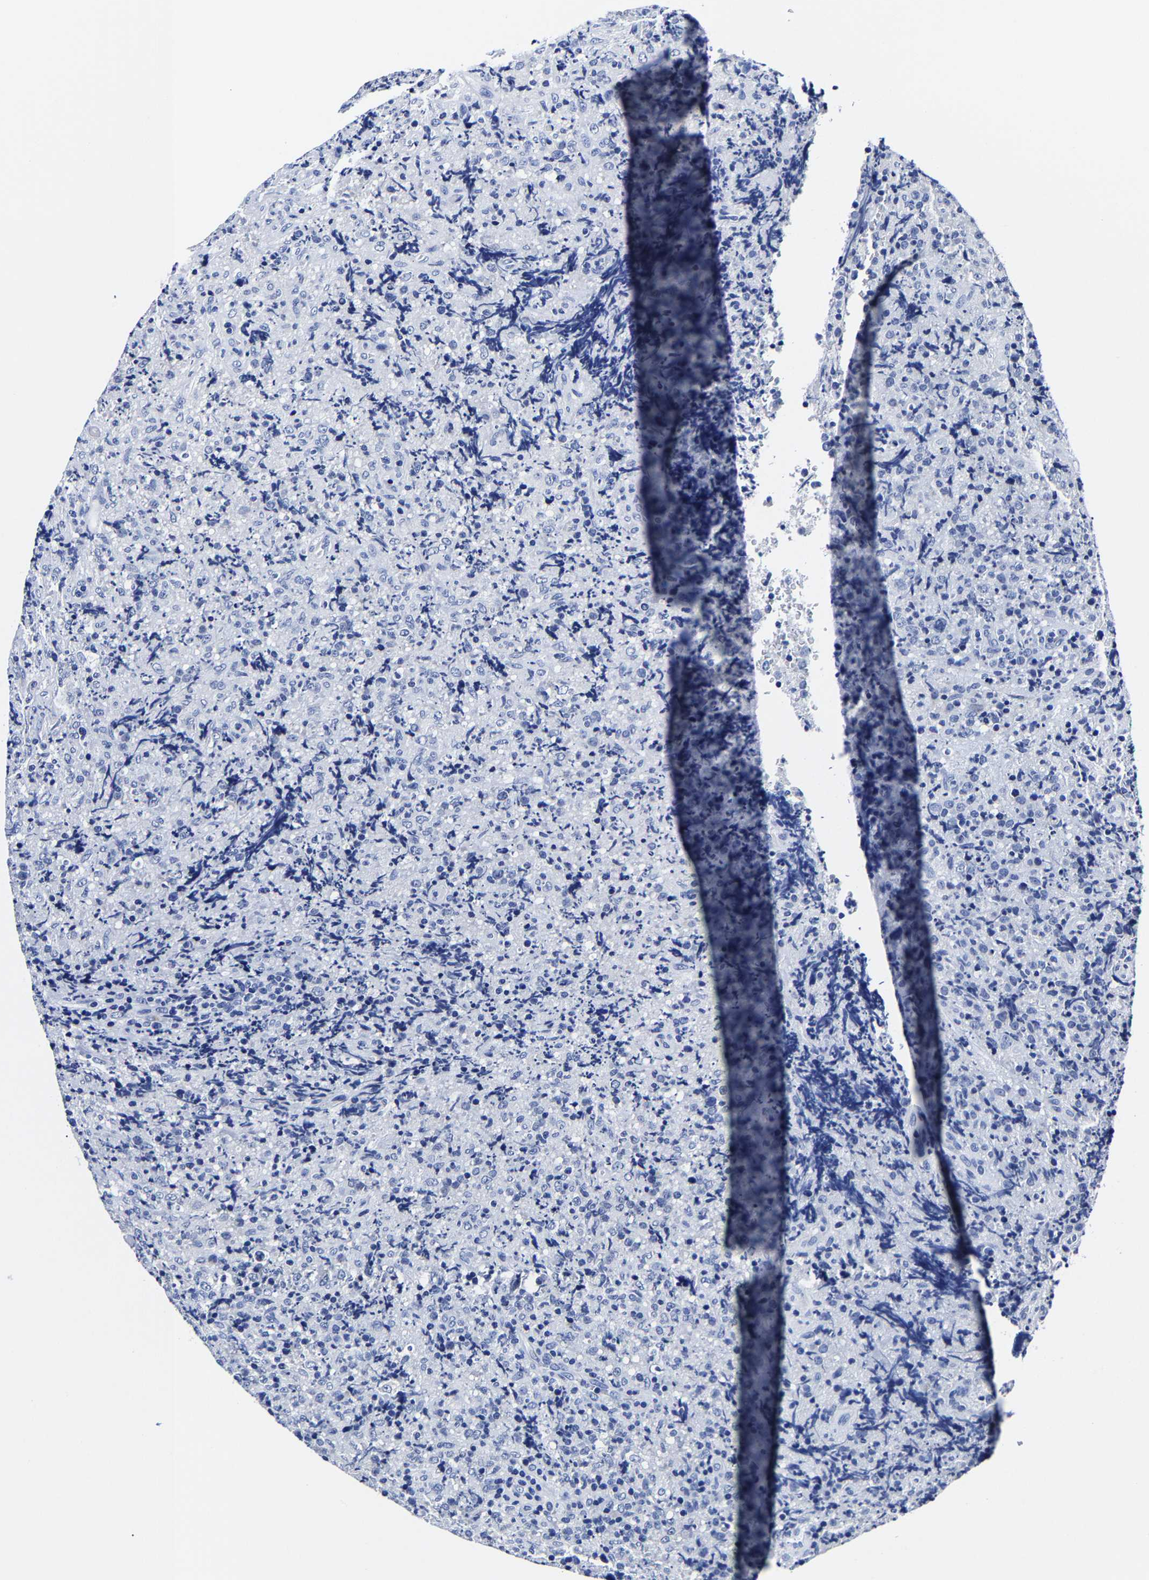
{"staining": {"intensity": "negative", "quantity": "none", "location": "none"}, "tissue": "lymphoma", "cell_type": "Tumor cells", "image_type": "cancer", "snomed": [{"axis": "morphology", "description": "Malignant lymphoma, non-Hodgkin's type, High grade"}, {"axis": "topography", "description": "Tonsil"}], "caption": "This is a photomicrograph of immunohistochemistry staining of malignant lymphoma, non-Hodgkin's type (high-grade), which shows no positivity in tumor cells. Nuclei are stained in blue.", "gene": "CPA2", "patient": {"sex": "female", "age": 36}}